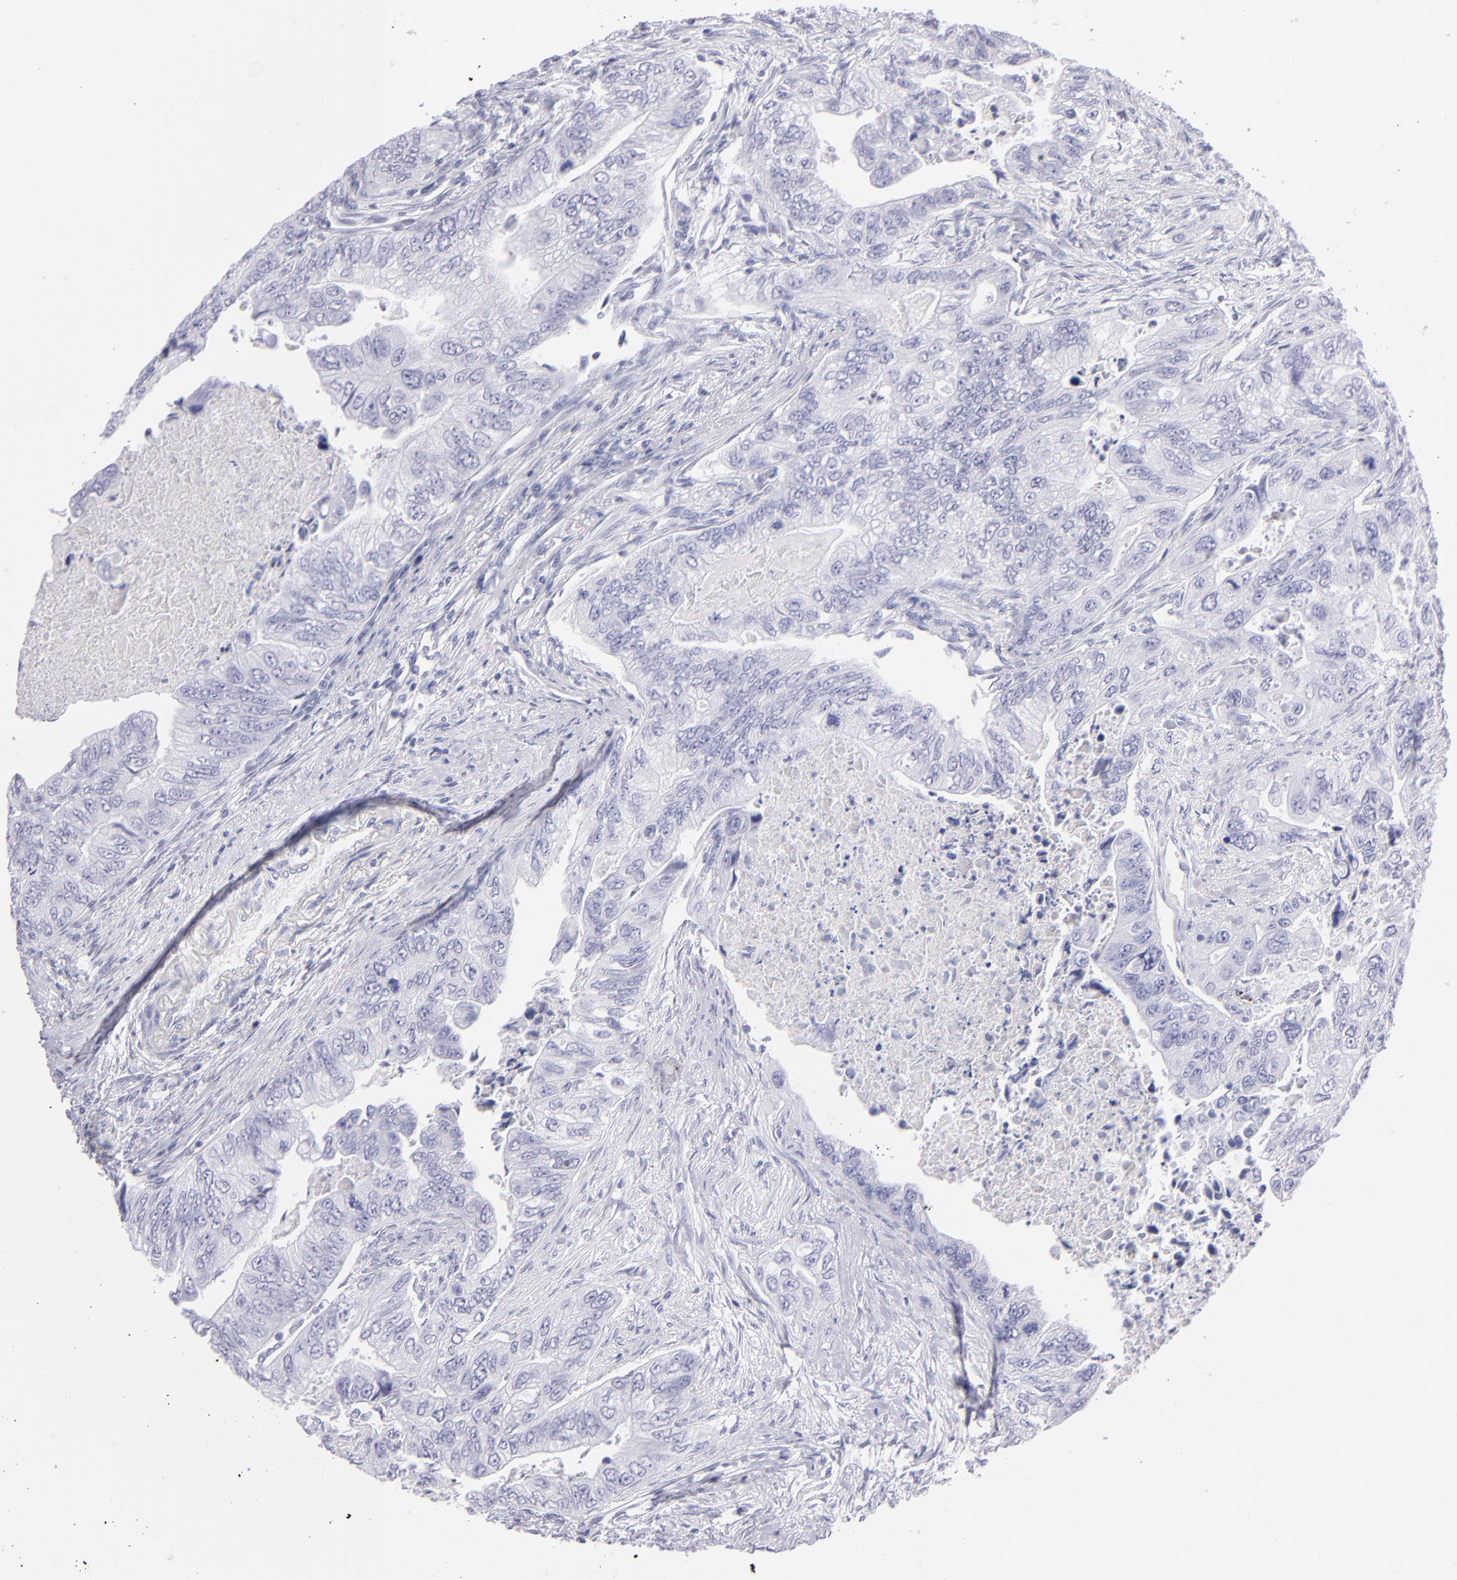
{"staining": {"intensity": "negative", "quantity": "none", "location": "none"}, "tissue": "colorectal cancer", "cell_type": "Tumor cells", "image_type": "cancer", "snomed": [{"axis": "morphology", "description": "Adenocarcinoma, NOS"}, {"axis": "topography", "description": "Colon"}], "caption": "Immunohistochemistry of colorectal cancer demonstrates no expression in tumor cells.", "gene": "PRPH", "patient": {"sex": "female", "age": 11}}